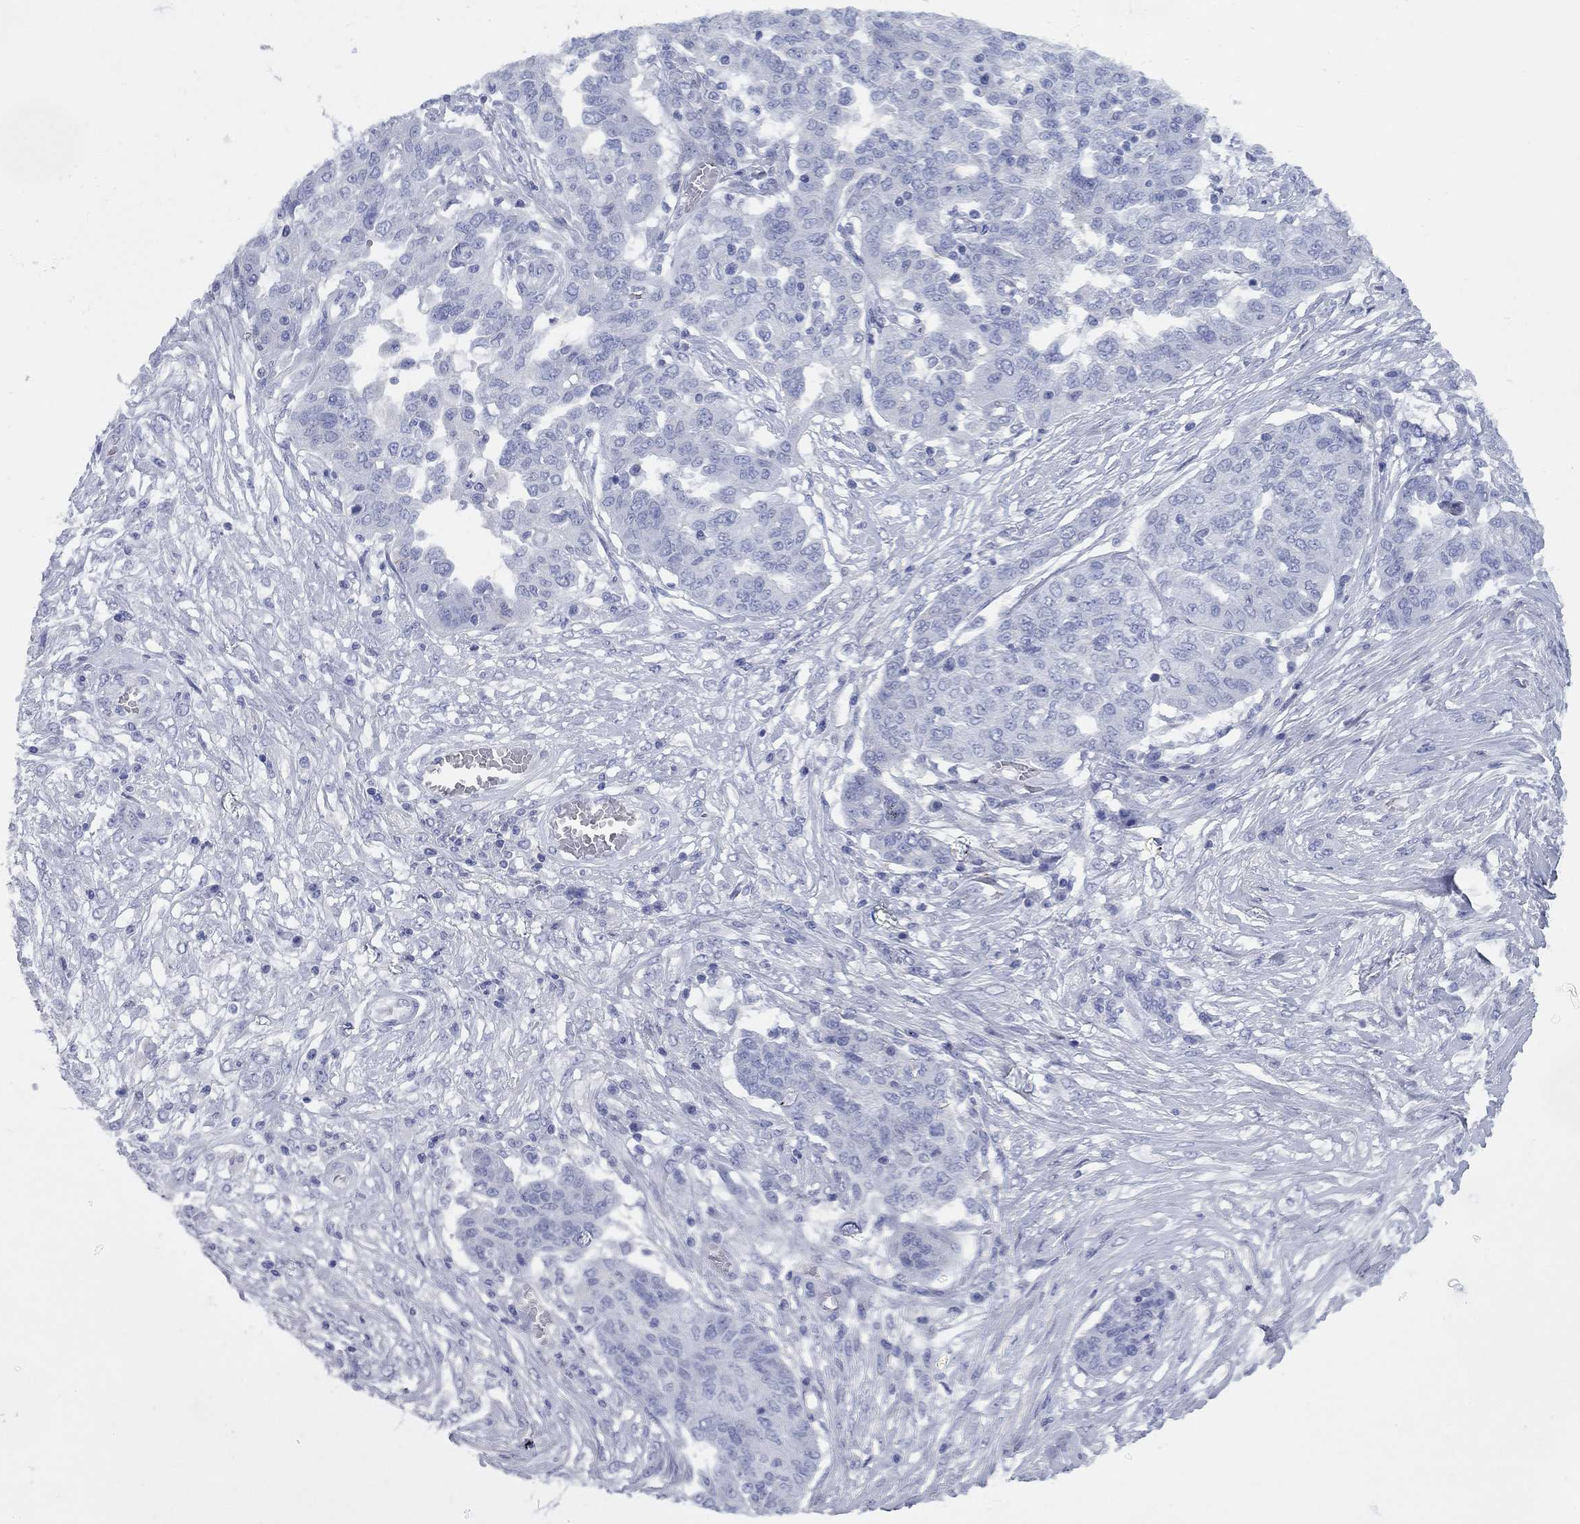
{"staining": {"intensity": "negative", "quantity": "none", "location": "none"}, "tissue": "ovarian cancer", "cell_type": "Tumor cells", "image_type": "cancer", "snomed": [{"axis": "morphology", "description": "Cystadenocarcinoma, serous, NOS"}, {"axis": "topography", "description": "Ovary"}], "caption": "Tumor cells show no significant expression in ovarian cancer (serous cystadenocarcinoma).", "gene": "CCNA1", "patient": {"sex": "female", "age": 67}}